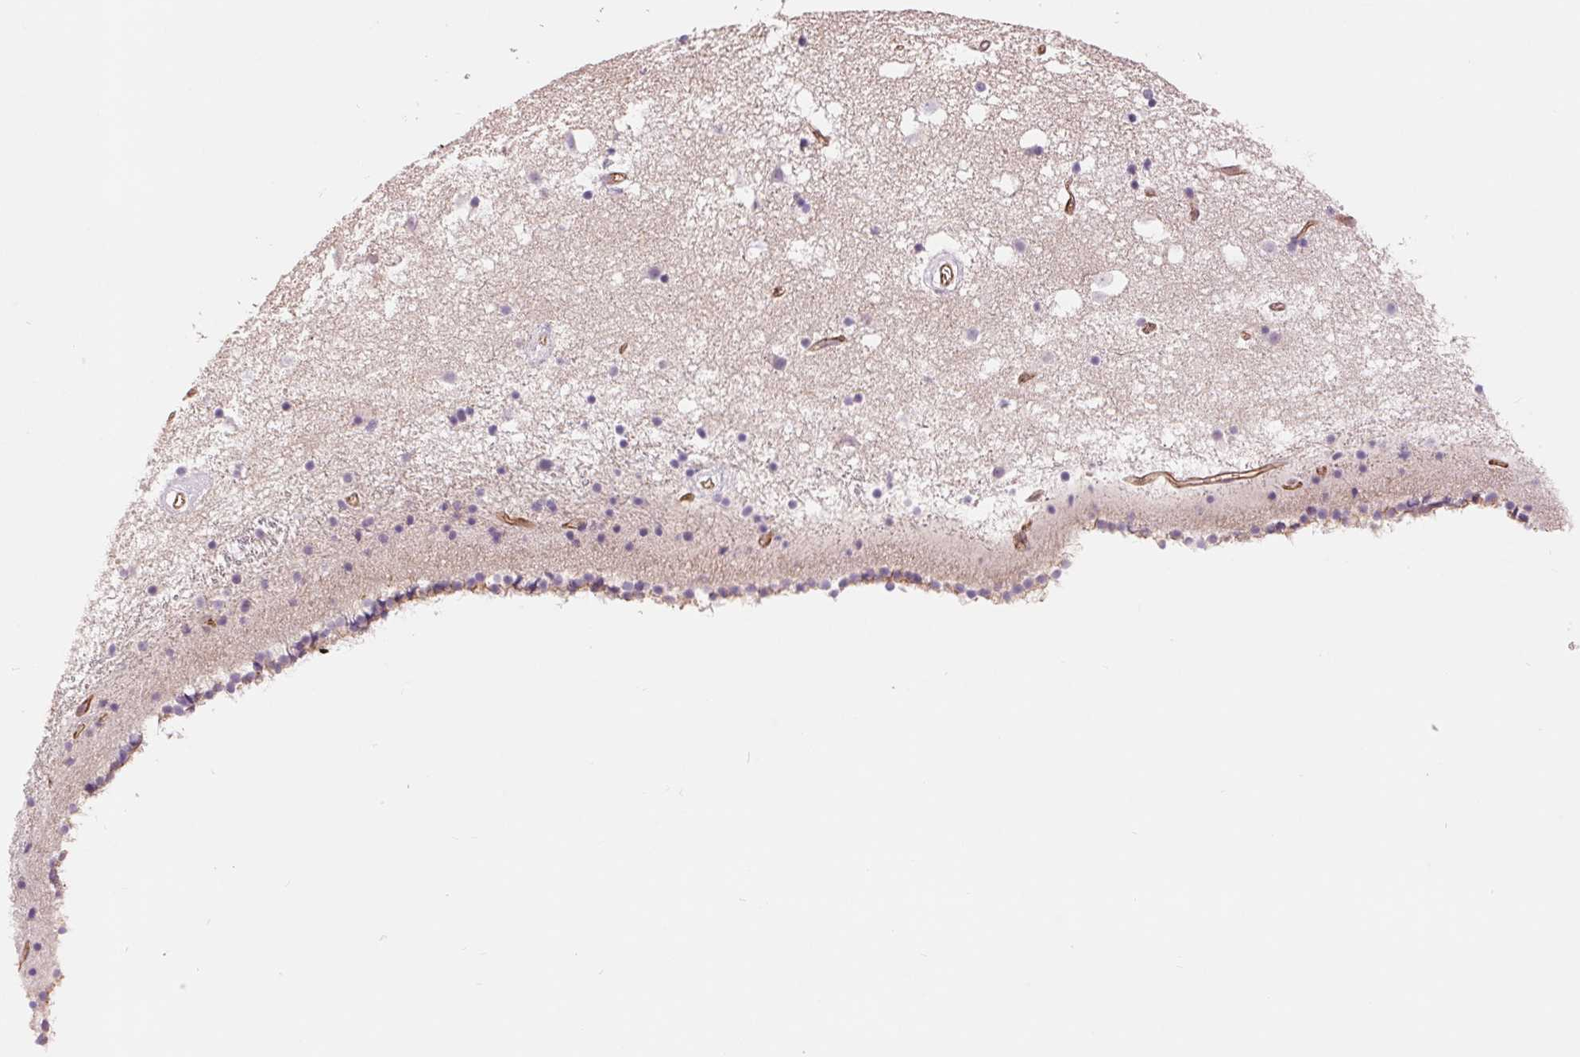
{"staining": {"intensity": "negative", "quantity": "none", "location": "none"}, "tissue": "caudate", "cell_type": "Glial cells", "image_type": "normal", "snomed": [{"axis": "morphology", "description": "Normal tissue, NOS"}, {"axis": "topography", "description": "Lateral ventricle wall"}], "caption": "Immunohistochemical staining of benign human caudate shows no significant staining in glial cells. The staining is performed using DAB (3,3'-diaminobenzidine) brown chromogen with nuclei counter-stained in using hematoxylin.", "gene": "DIXDC1", "patient": {"sex": "female", "age": 71}}